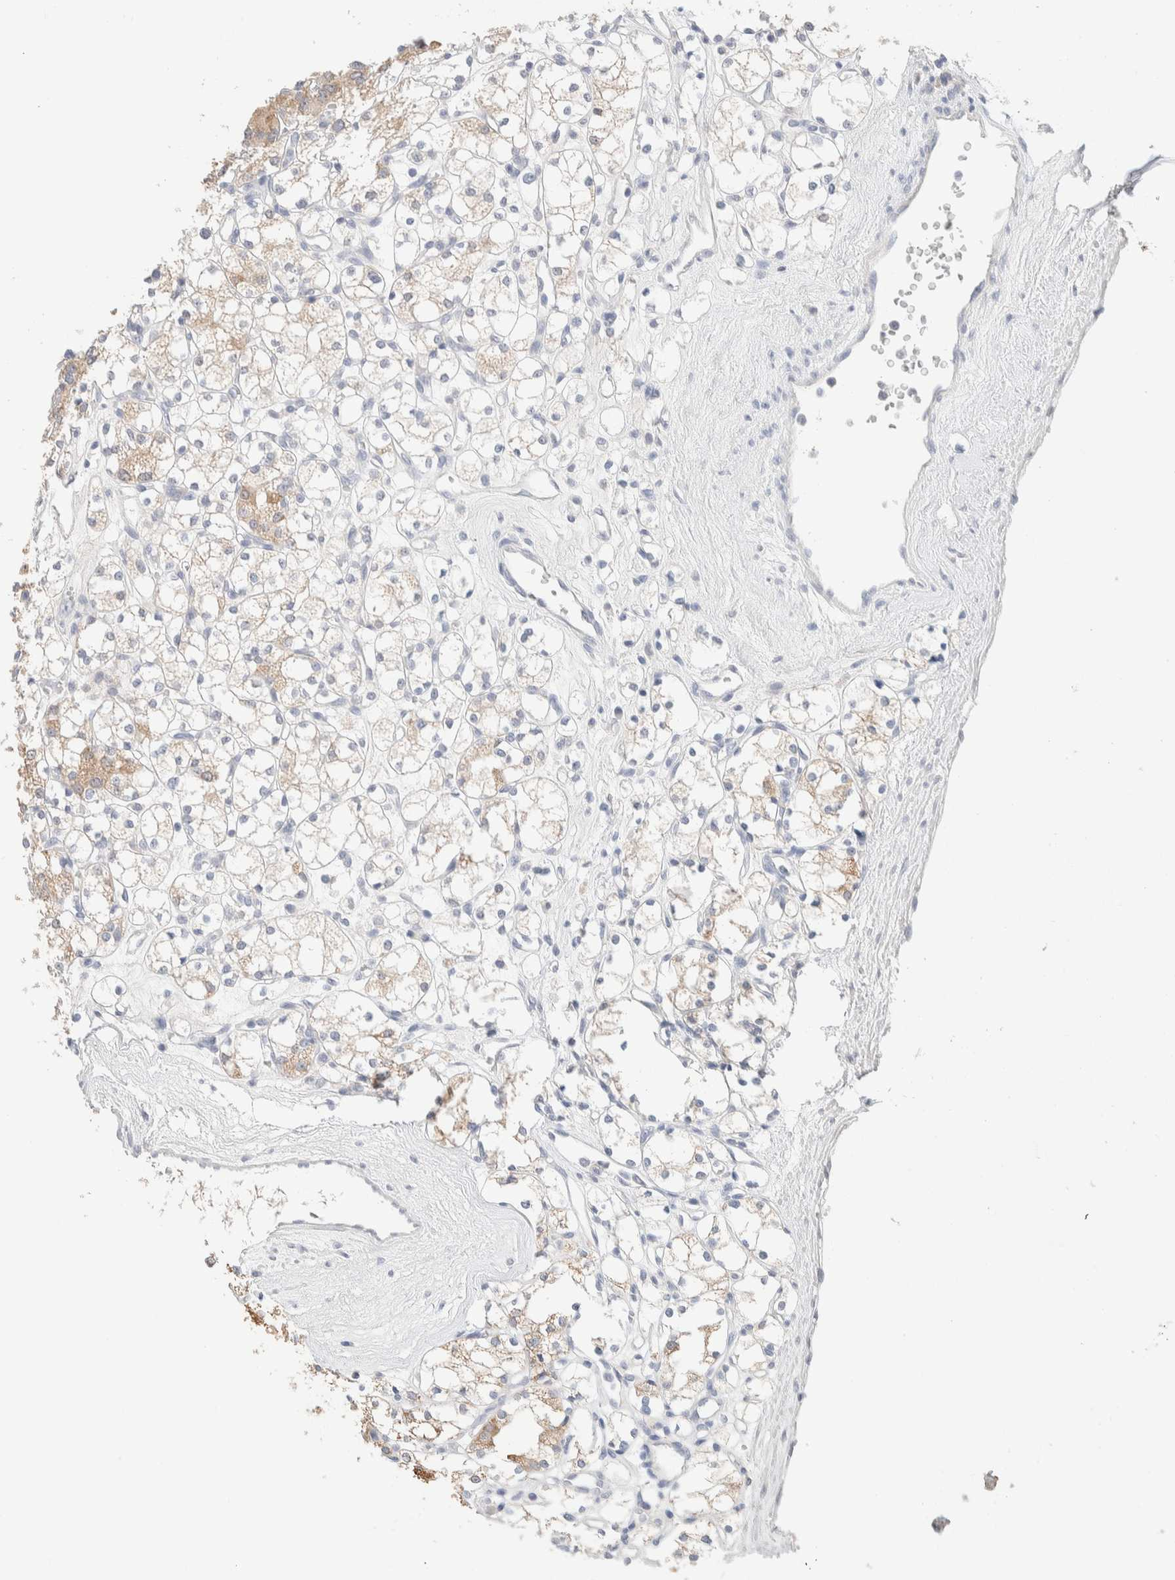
{"staining": {"intensity": "weak", "quantity": "25%-75%", "location": "cytoplasmic/membranous"}, "tissue": "renal cancer", "cell_type": "Tumor cells", "image_type": "cancer", "snomed": [{"axis": "morphology", "description": "Adenocarcinoma, NOS"}, {"axis": "topography", "description": "Kidney"}], "caption": "Approximately 25%-75% of tumor cells in human adenocarcinoma (renal) demonstrate weak cytoplasmic/membranous protein expression as visualized by brown immunohistochemical staining.", "gene": "RIDA", "patient": {"sex": "male", "age": 77}}